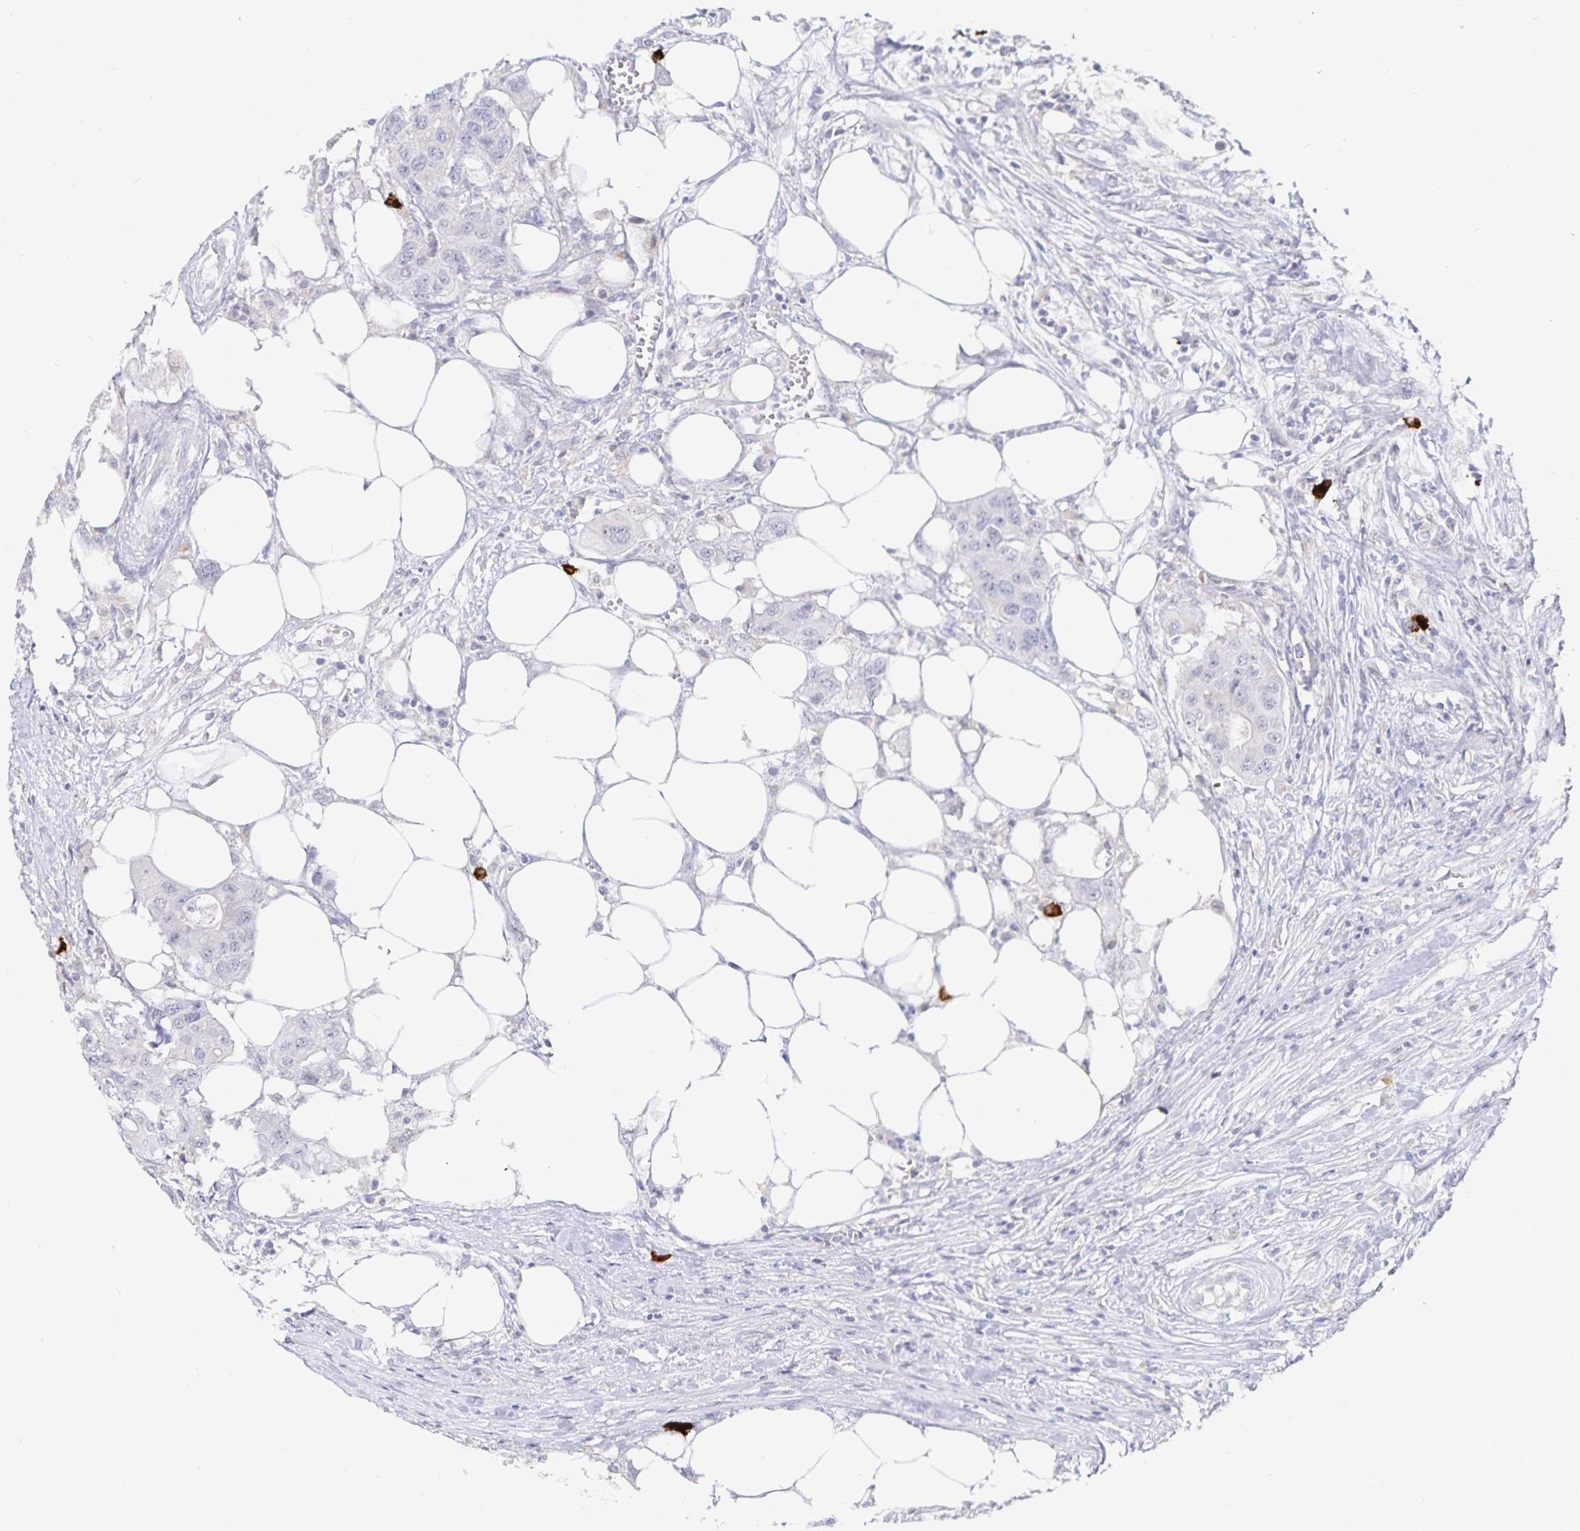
{"staining": {"intensity": "negative", "quantity": "none", "location": "none"}, "tissue": "colorectal cancer", "cell_type": "Tumor cells", "image_type": "cancer", "snomed": [{"axis": "morphology", "description": "Adenocarcinoma, NOS"}, {"axis": "topography", "description": "Colon"}], "caption": "IHC micrograph of human colorectal cancer stained for a protein (brown), which shows no staining in tumor cells.", "gene": "PKHD1", "patient": {"sex": "male", "age": 77}}